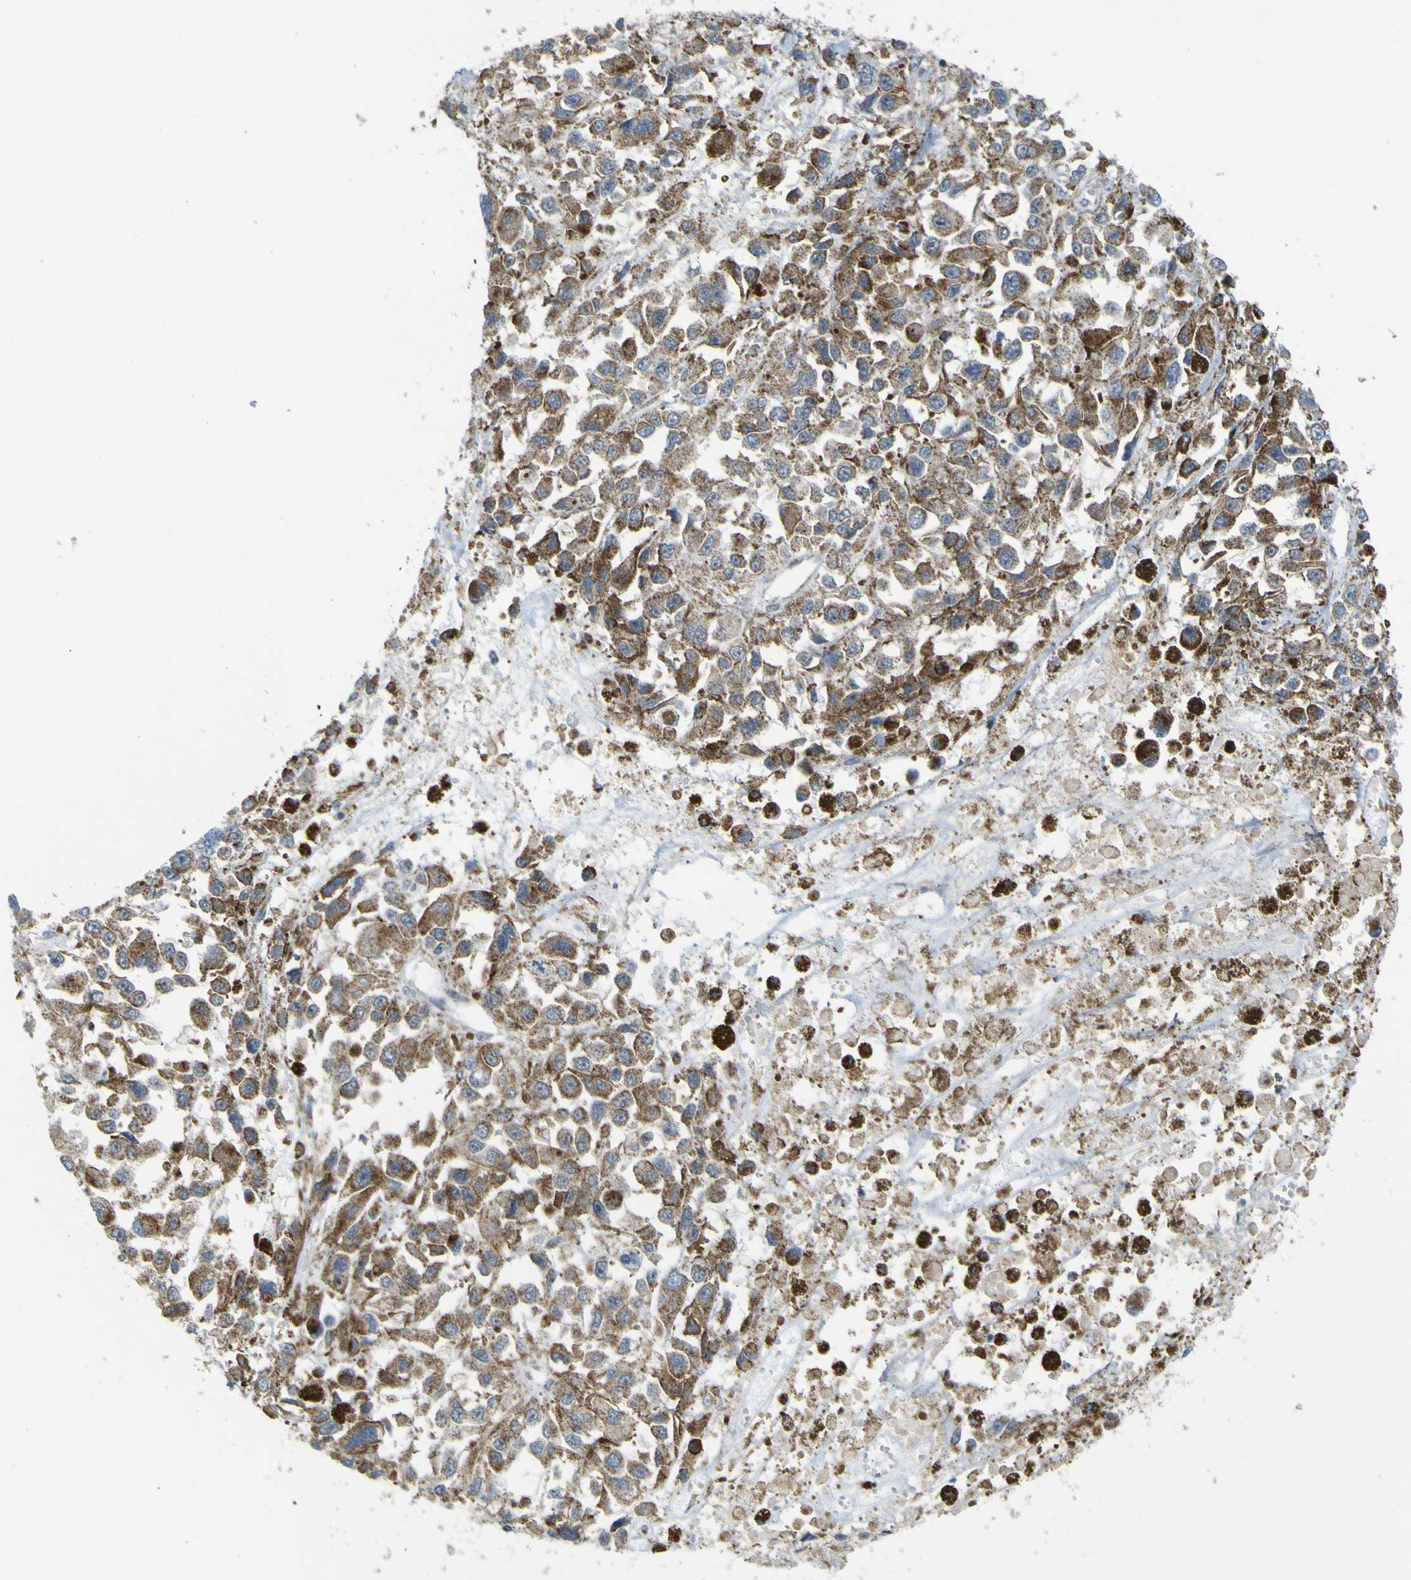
{"staining": {"intensity": "moderate", "quantity": ">75%", "location": "cytoplasmic/membranous"}, "tissue": "melanoma", "cell_type": "Tumor cells", "image_type": "cancer", "snomed": [{"axis": "morphology", "description": "Malignant melanoma, Metastatic site"}, {"axis": "topography", "description": "Lymph node"}], "caption": "Melanoma stained for a protein (brown) demonstrates moderate cytoplasmic/membranous positive staining in approximately >75% of tumor cells.", "gene": "ACBD5", "patient": {"sex": "male", "age": 59}}